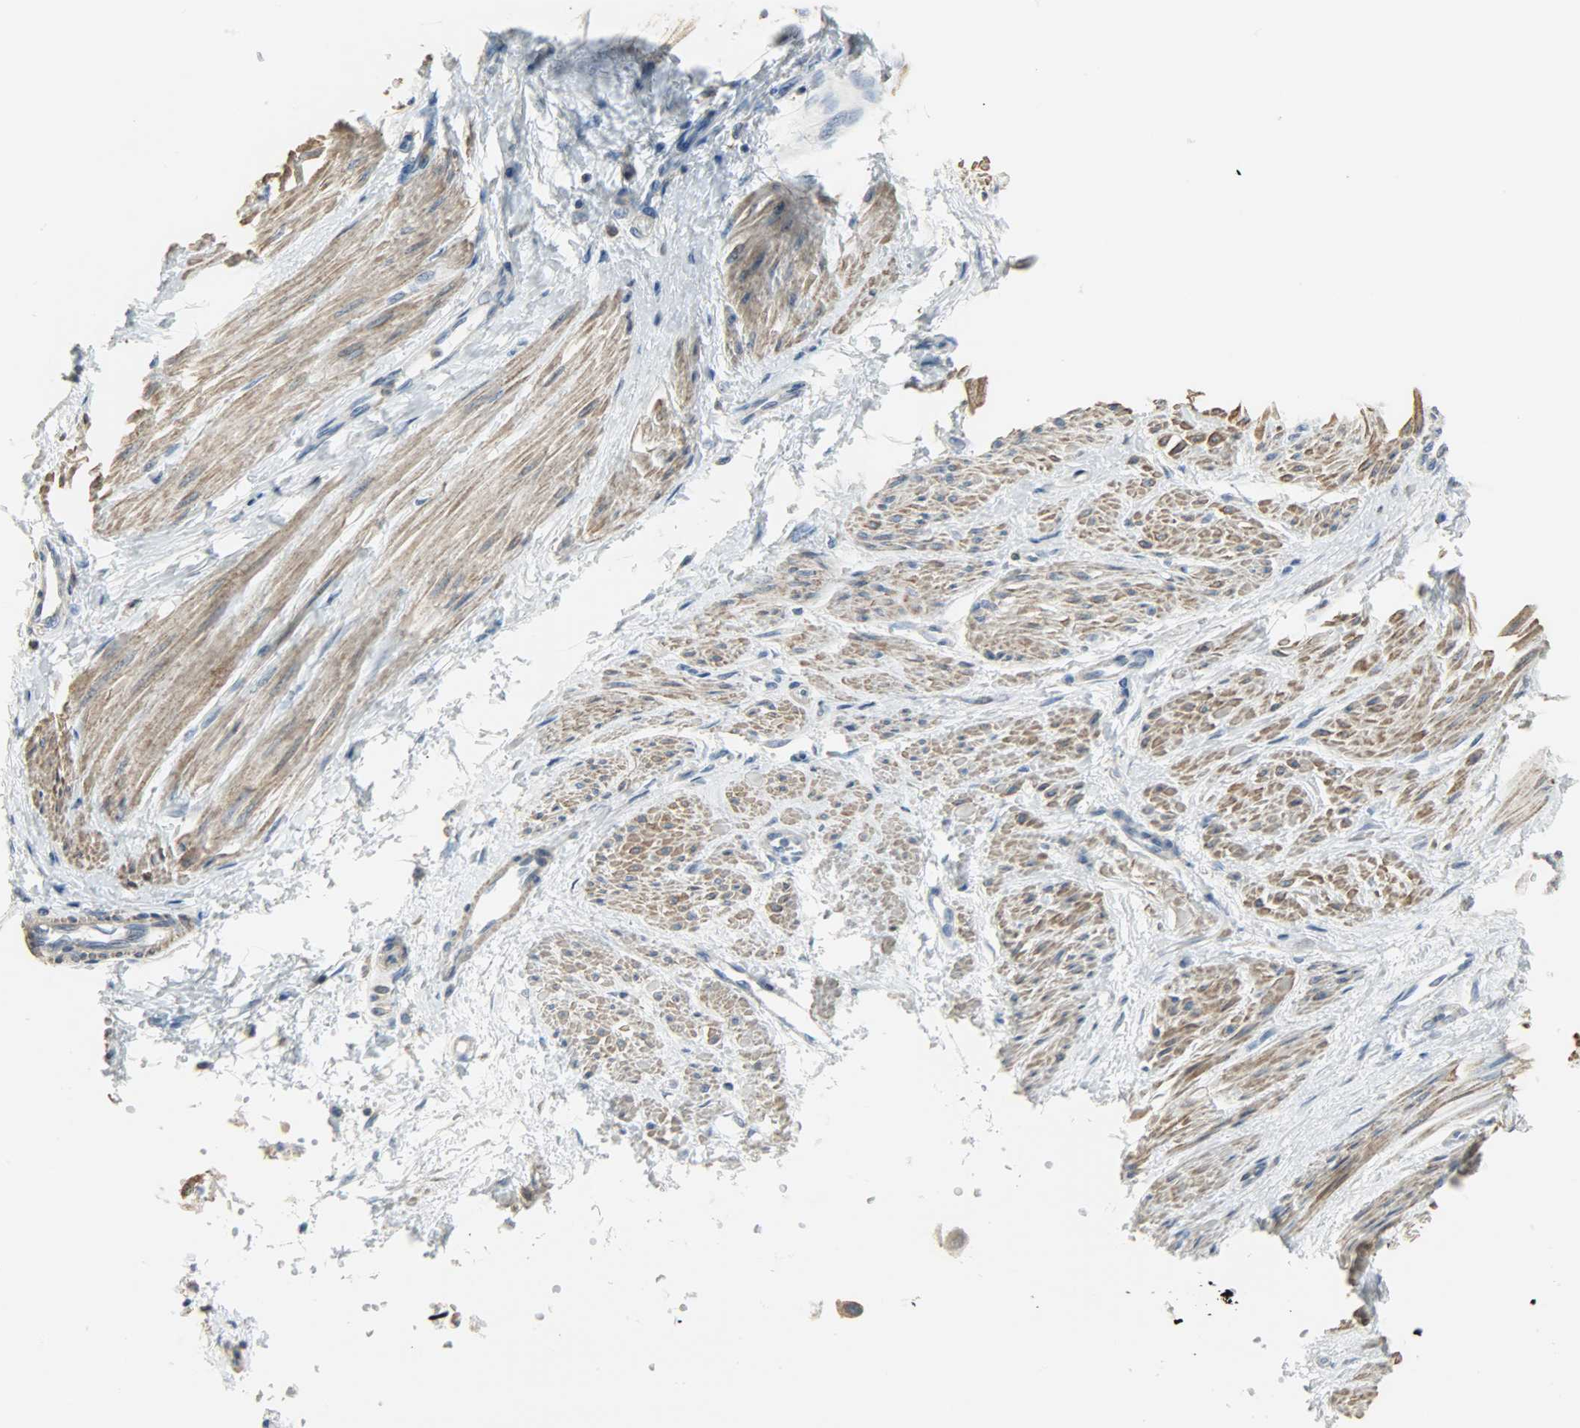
{"staining": {"intensity": "weak", "quantity": "25%-75%", "location": "cytoplasmic/membranous"}, "tissue": "smooth muscle", "cell_type": "Smooth muscle cells", "image_type": "normal", "snomed": [{"axis": "morphology", "description": "Normal tissue, NOS"}, {"axis": "topography", "description": "Smooth muscle"}, {"axis": "topography", "description": "Uterus"}], "caption": "IHC image of unremarkable smooth muscle: human smooth muscle stained using immunohistochemistry exhibits low levels of weak protein expression localized specifically in the cytoplasmic/membranous of smooth muscle cells, appearing as a cytoplasmic/membranous brown color.", "gene": "DNAJA4", "patient": {"sex": "female", "age": 39}}